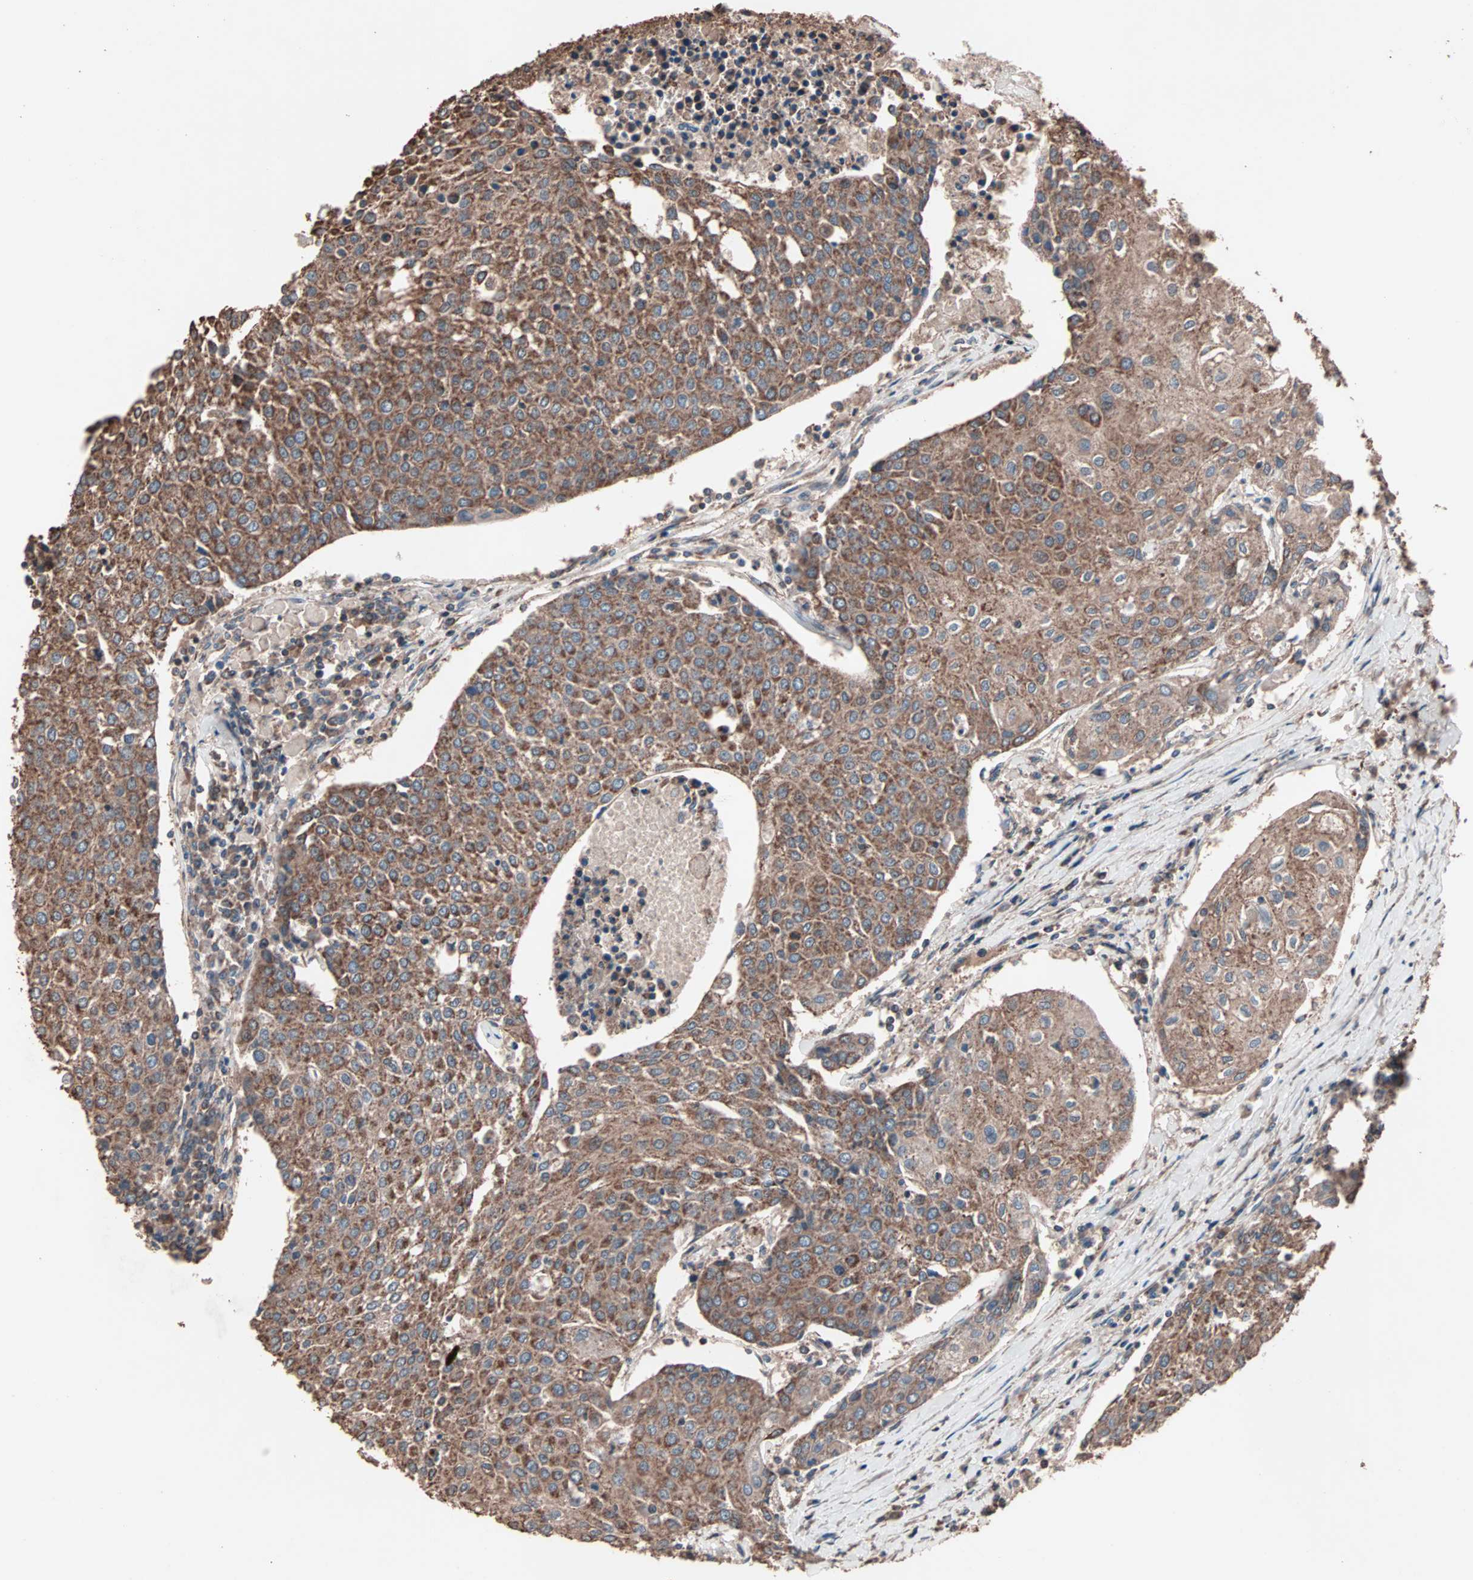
{"staining": {"intensity": "moderate", "quantity": ">75%", "location": "cytoplasmic/membranous"}, "tissue": "urothelial cancer", "cell_type": "Tumor cells", "image_type": "cancer", "snomed": [{"axis": "morphology", "description": "Urothelial carcinoma, High grade"}, {"axis": "topography", "description": "Urinary bladder"}], "caption": "Urothelial carcinoma (high-grade) stained with a brown dye exhibits moderate cytoplasmic/membranous positive positivity in about >75% of tumor cells.", "gene": "MRPL2", "patient": {"sex": "female", "age": 85}}